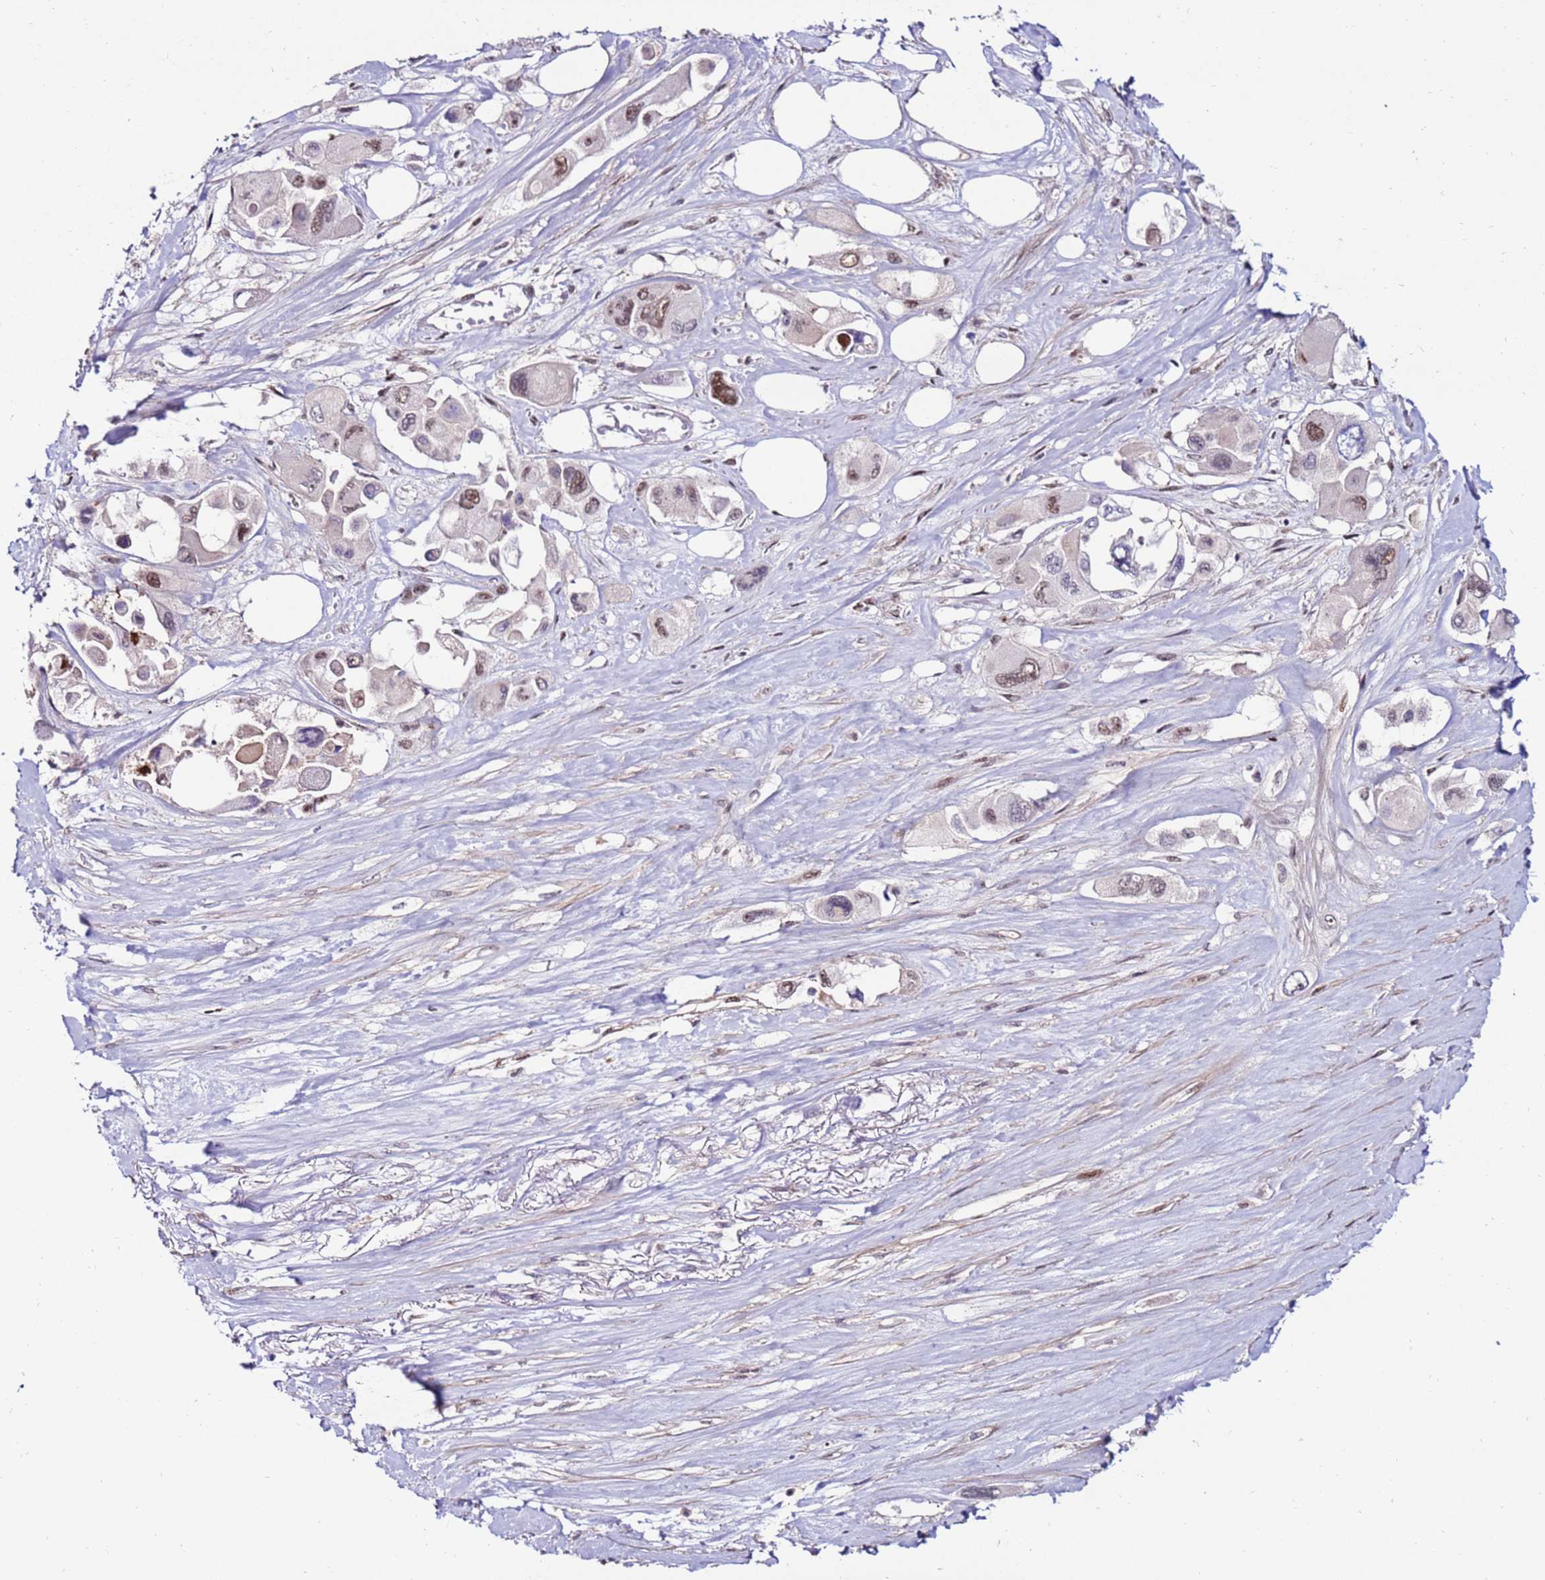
{"staining": {"intensity": "moderate", "quantity": "<25%", "location": "nuclear"}, "tissue": "pancreatic cancer", "cell_type": "Tumor cells", "image_type": "cancer", "snomed": [{"axis": "morphology", "description": "Adenocarcinoma, NOS"}, {"axis": "topography", "description": "Pancreas"}], "caption": "This is an image of immunohistochemistry (IHC) staining of pancreatic cancer (adenocarcinoma), which shows moderate staining in the nuclear of tumor cells.", "gene": "KPNA4", "patient": {"sex": "male", "age": 92}}